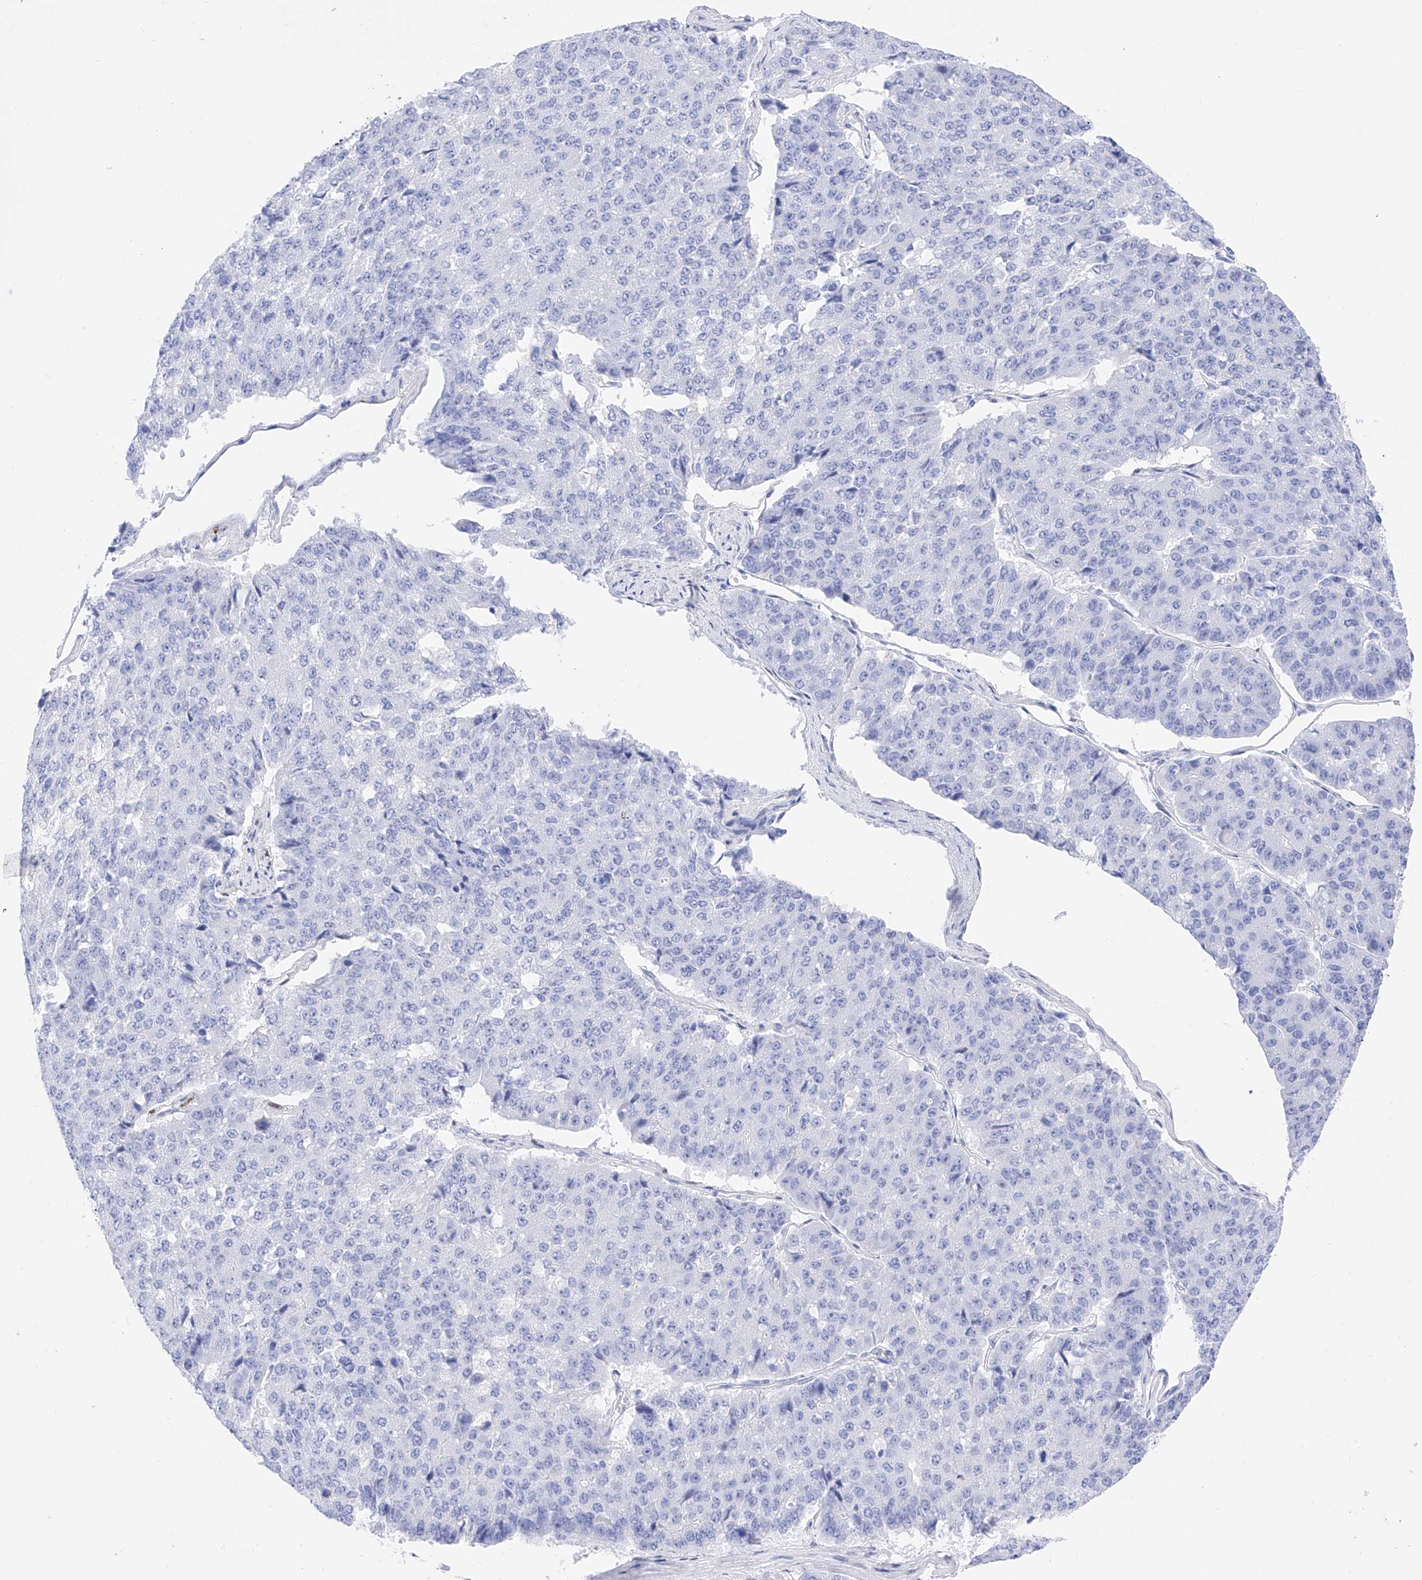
{"staining": {"intensity": "negative", "quantity": "none", "location": "none"}, "tissue": "pancreatic cancer", "cell_type": "Tumor cells", "image_type": "cancer", "snomed": [{"axis": "morphology", "description": "Adenocarcinoma, NOS"}, {"axis": "topography", "description": "Pancreas"}], "caption": "Immunohistochemistry (IHC) image of neoplastic tissue: human pancreatic adenocarcinoma stained with DAB (3,3'-diaminobenzidine) reveals no significant protein positivity in tumor cells.", "gene": "TRPC7", "patient": {"sex": "male", "age": 50}}